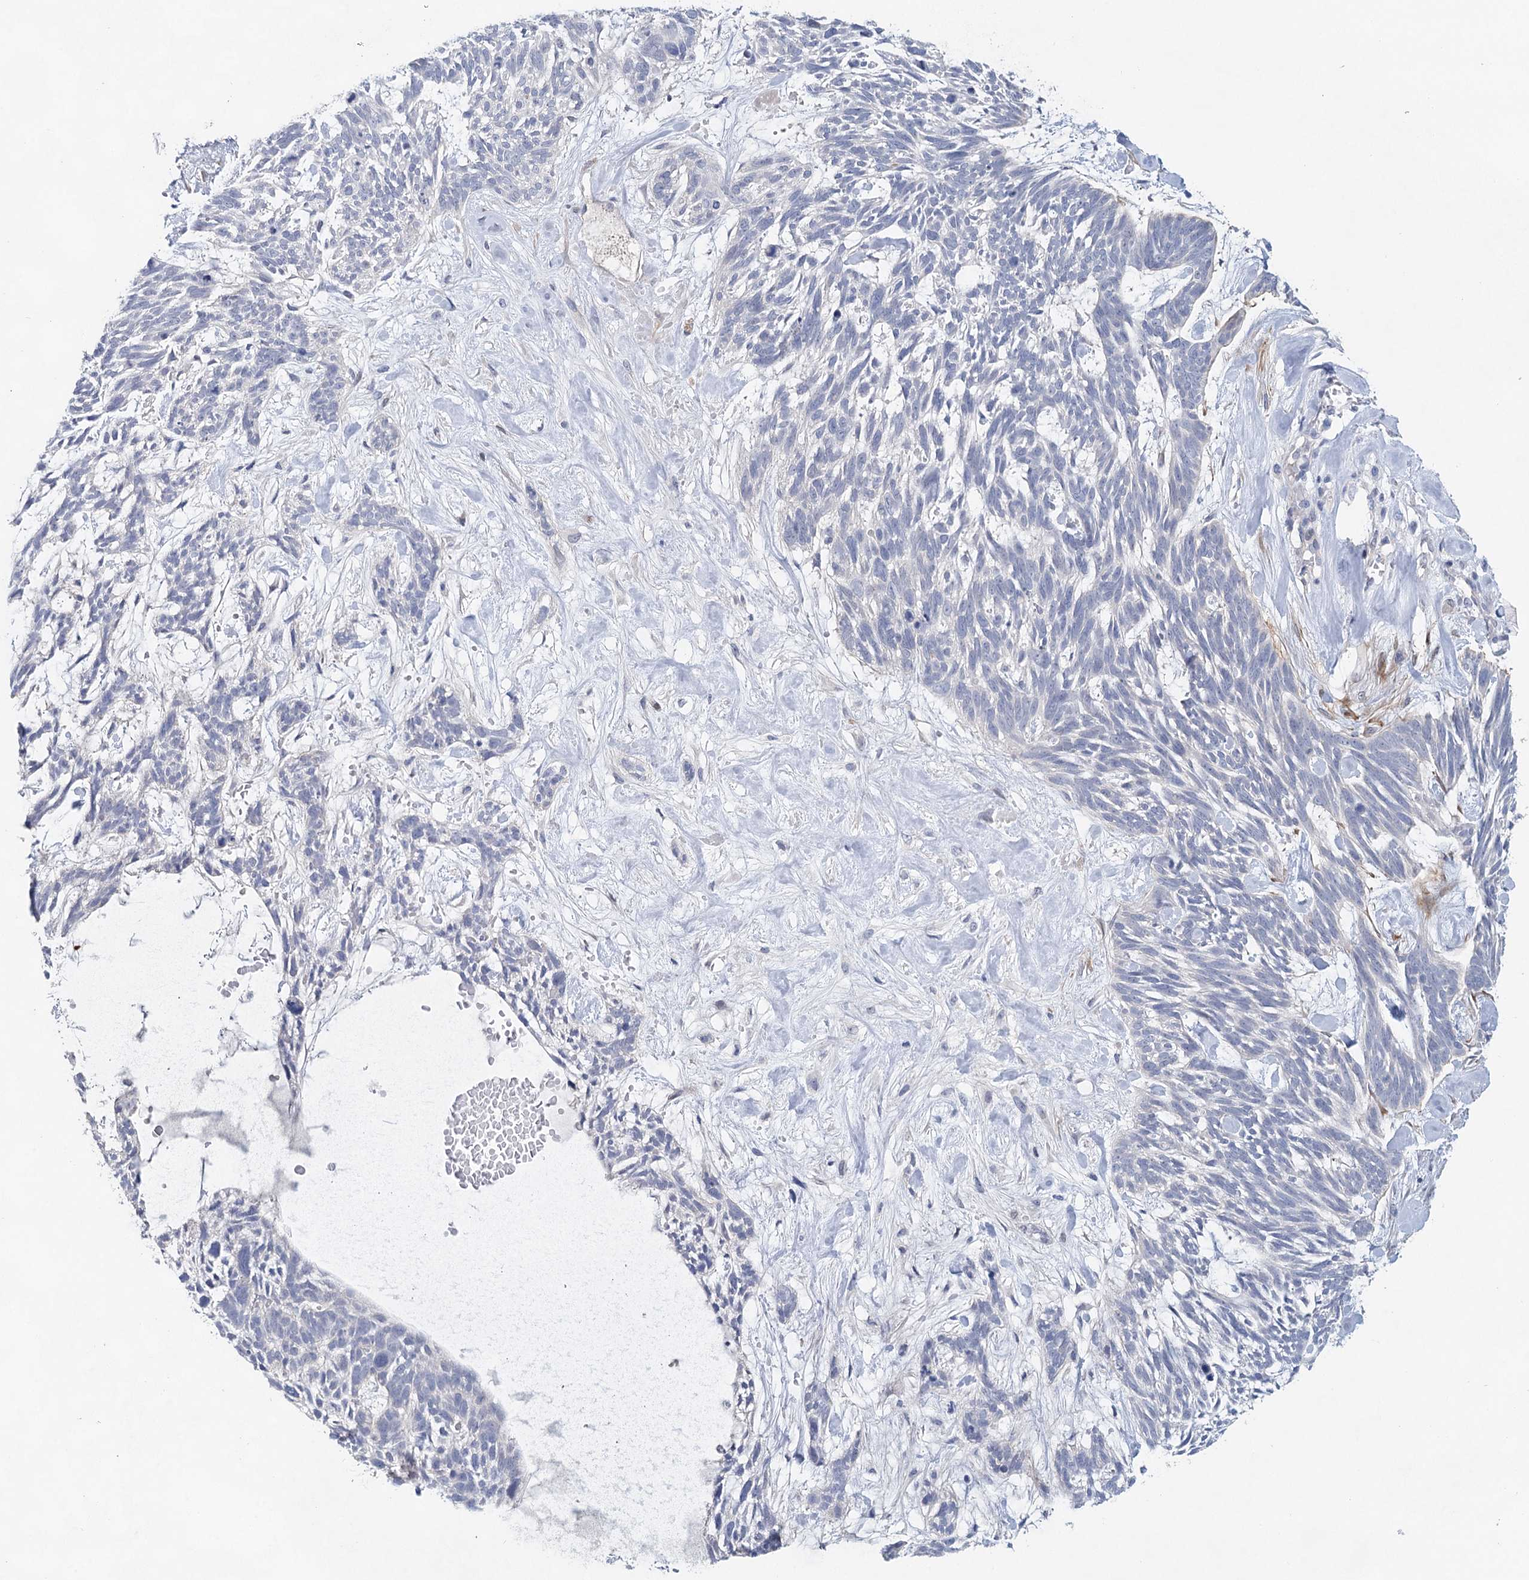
{"staining": {"intensity": "negative", "quantity": "none", "location": "none"}, "tissue": "skin cancer", "cell_type": "Tumor cells", "image_type": "cancer", "snomed": [{"axis": "morphology", "description": "Basal cell carcinoma"}, {"axis": "topography", "description": "Skin"}], "caption": "Tumor cells are negative for protein expression in human basal cell carcinoma (skin).", "gene": "SLC19A3", "patient": {"sex": "male", "age": 88}}